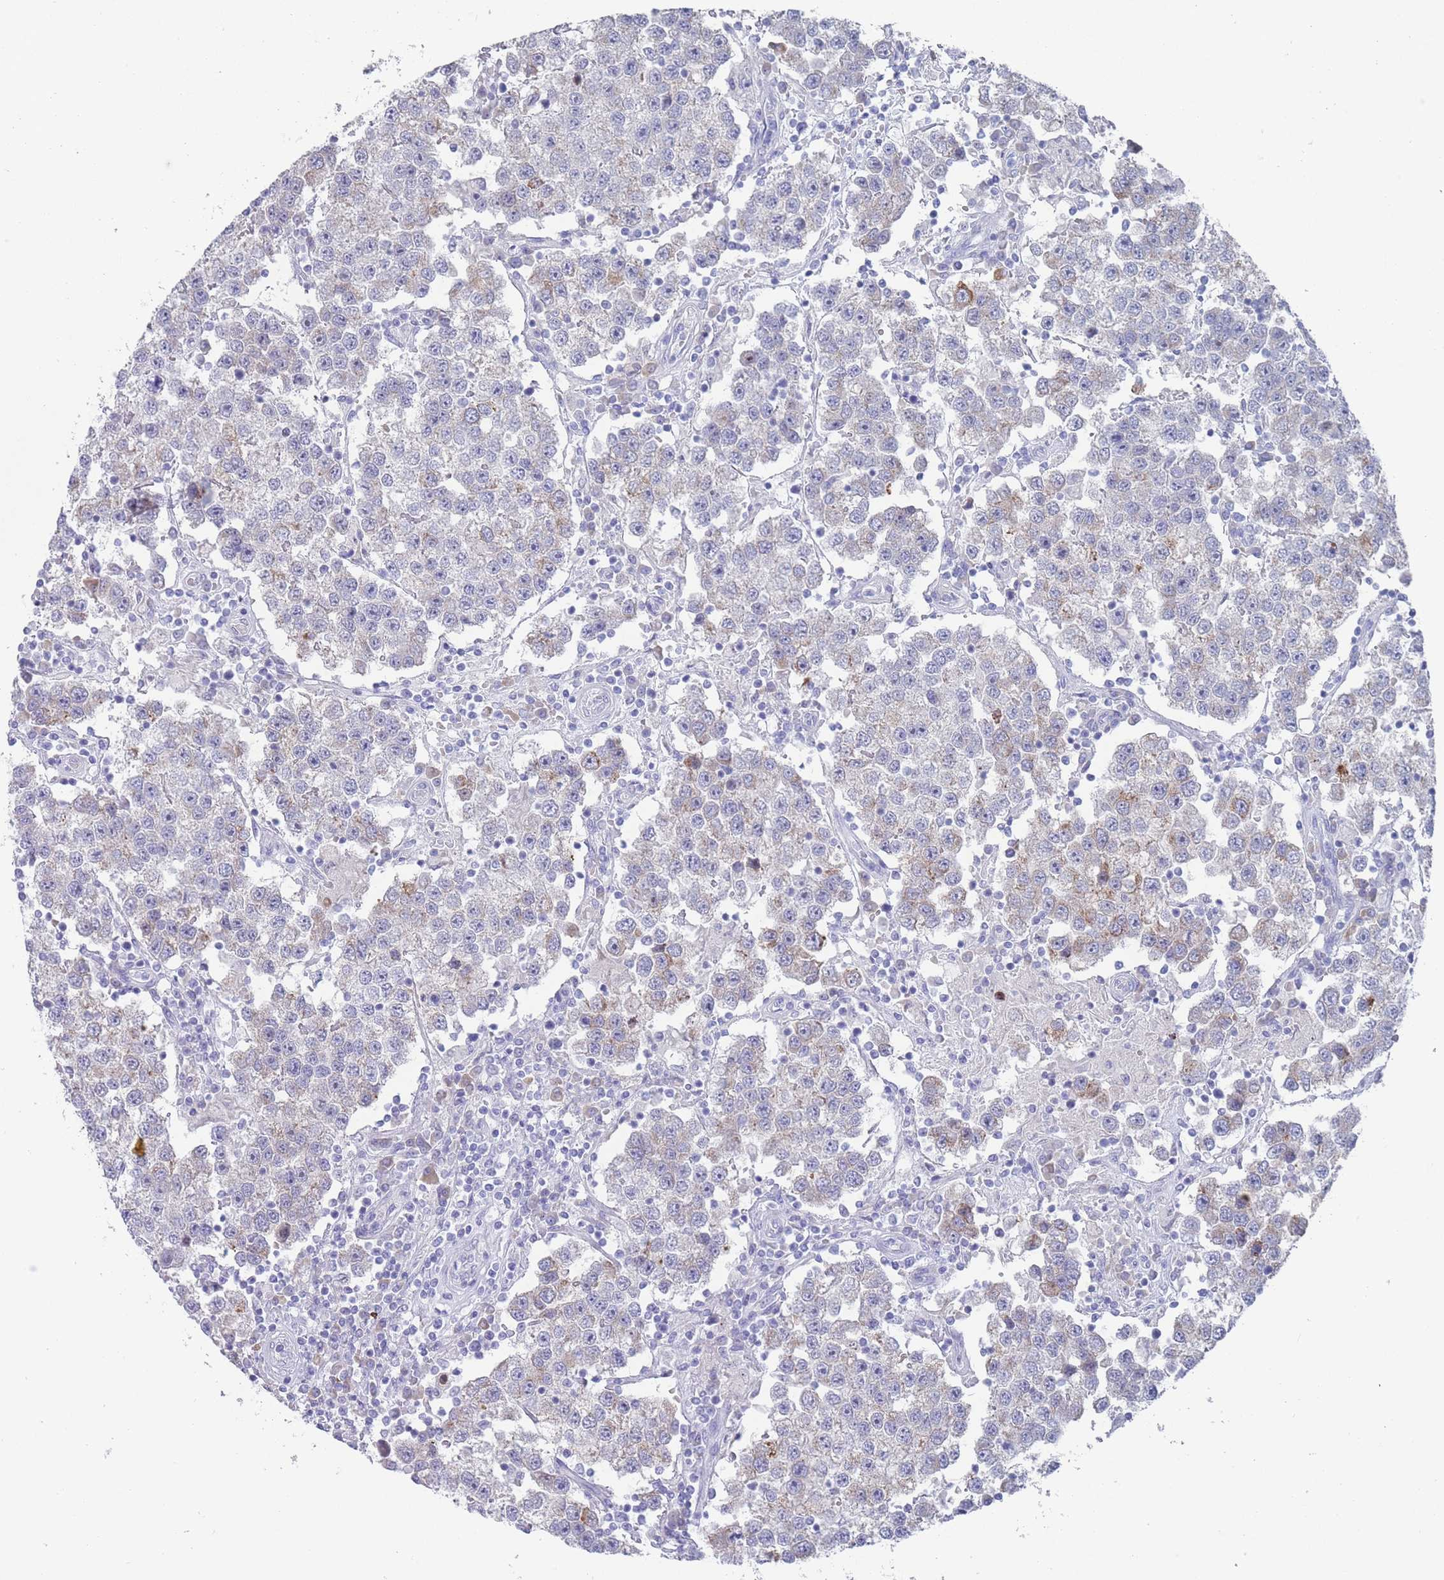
{"staining": {"intensity": "negative", "quantity": "none", "location": "none"}, "tissue": "testis cancer", "cell_type": "Tumor cells", "image_type": "cancer", "snomed": [{"axis": "morphology", "description": "Seminoma, NOS"}, {"axis": "topography", "description": "Testis"}], "caption": "This is an immunohistochemistry histopathology image of human testis cancer. There is no positivity in tumor cells.", "gene": "ST8SIA5", "patient": {"sex": "male", "age": 37}}